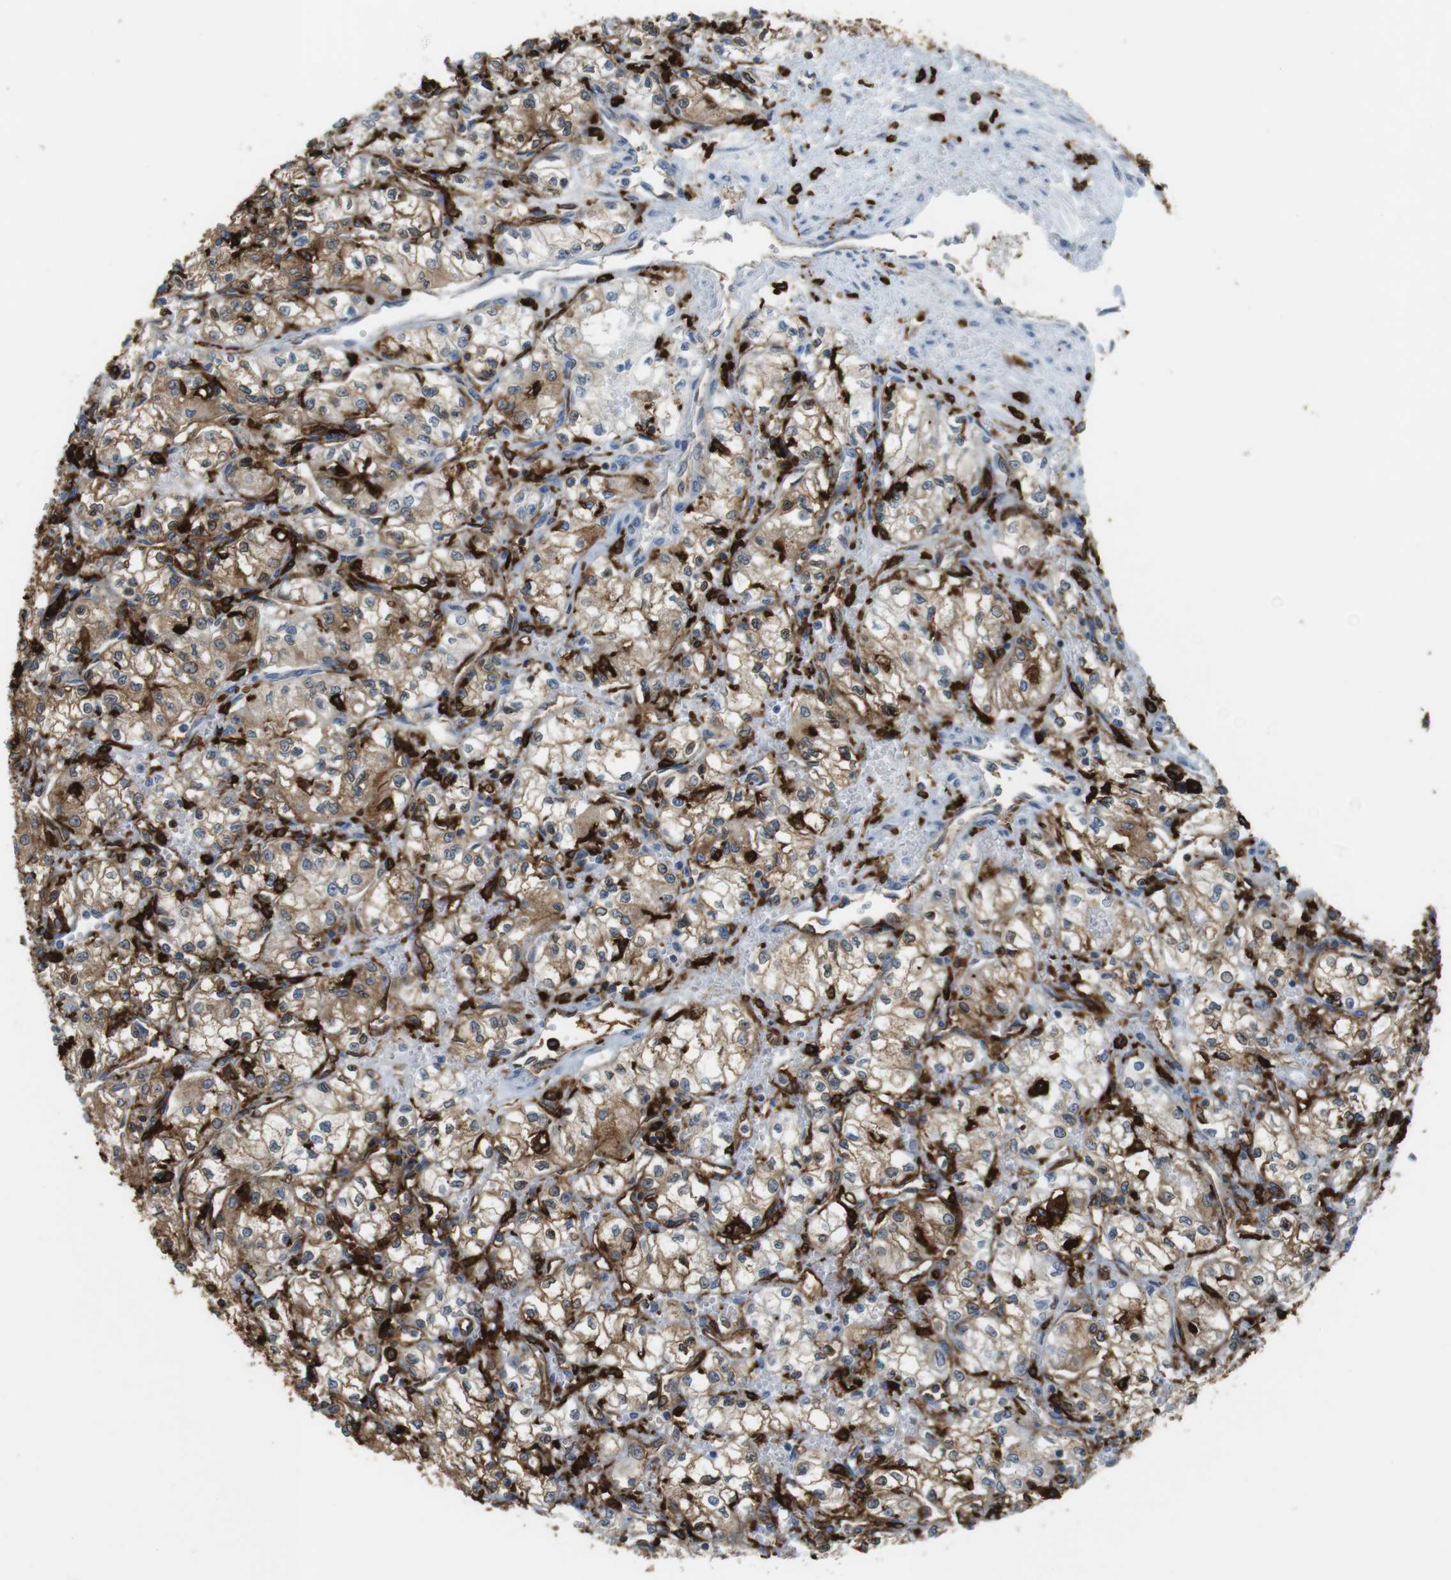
{"staining": {"intensity": "moderate", "quantity": "25%-75%", "location": "cytoplasmic/membranous"}, "tissue": "renal cancer", "cell_type": "Tumor cells", "image_type": "cancer", "snomed": [{"axis": "morphology", "description": "Normal tissue, NOS"}, {"axis": "morphology", "description": "Adenocarcinoma, NOS"}, {"axis": "topography", "description": "Kidney"}], "caption": "Immunohistochemical staining of renal cancer exhibits medium levels of moderate cytoplasmic/membranous protein expression in approximately 25%-75% of tumor cells. Immunohistochemistry stains the protein in brown and the nuclei are stained blue.", "gene": "HLA-DRA", "patient": {"sex": "male", "age": 59}}